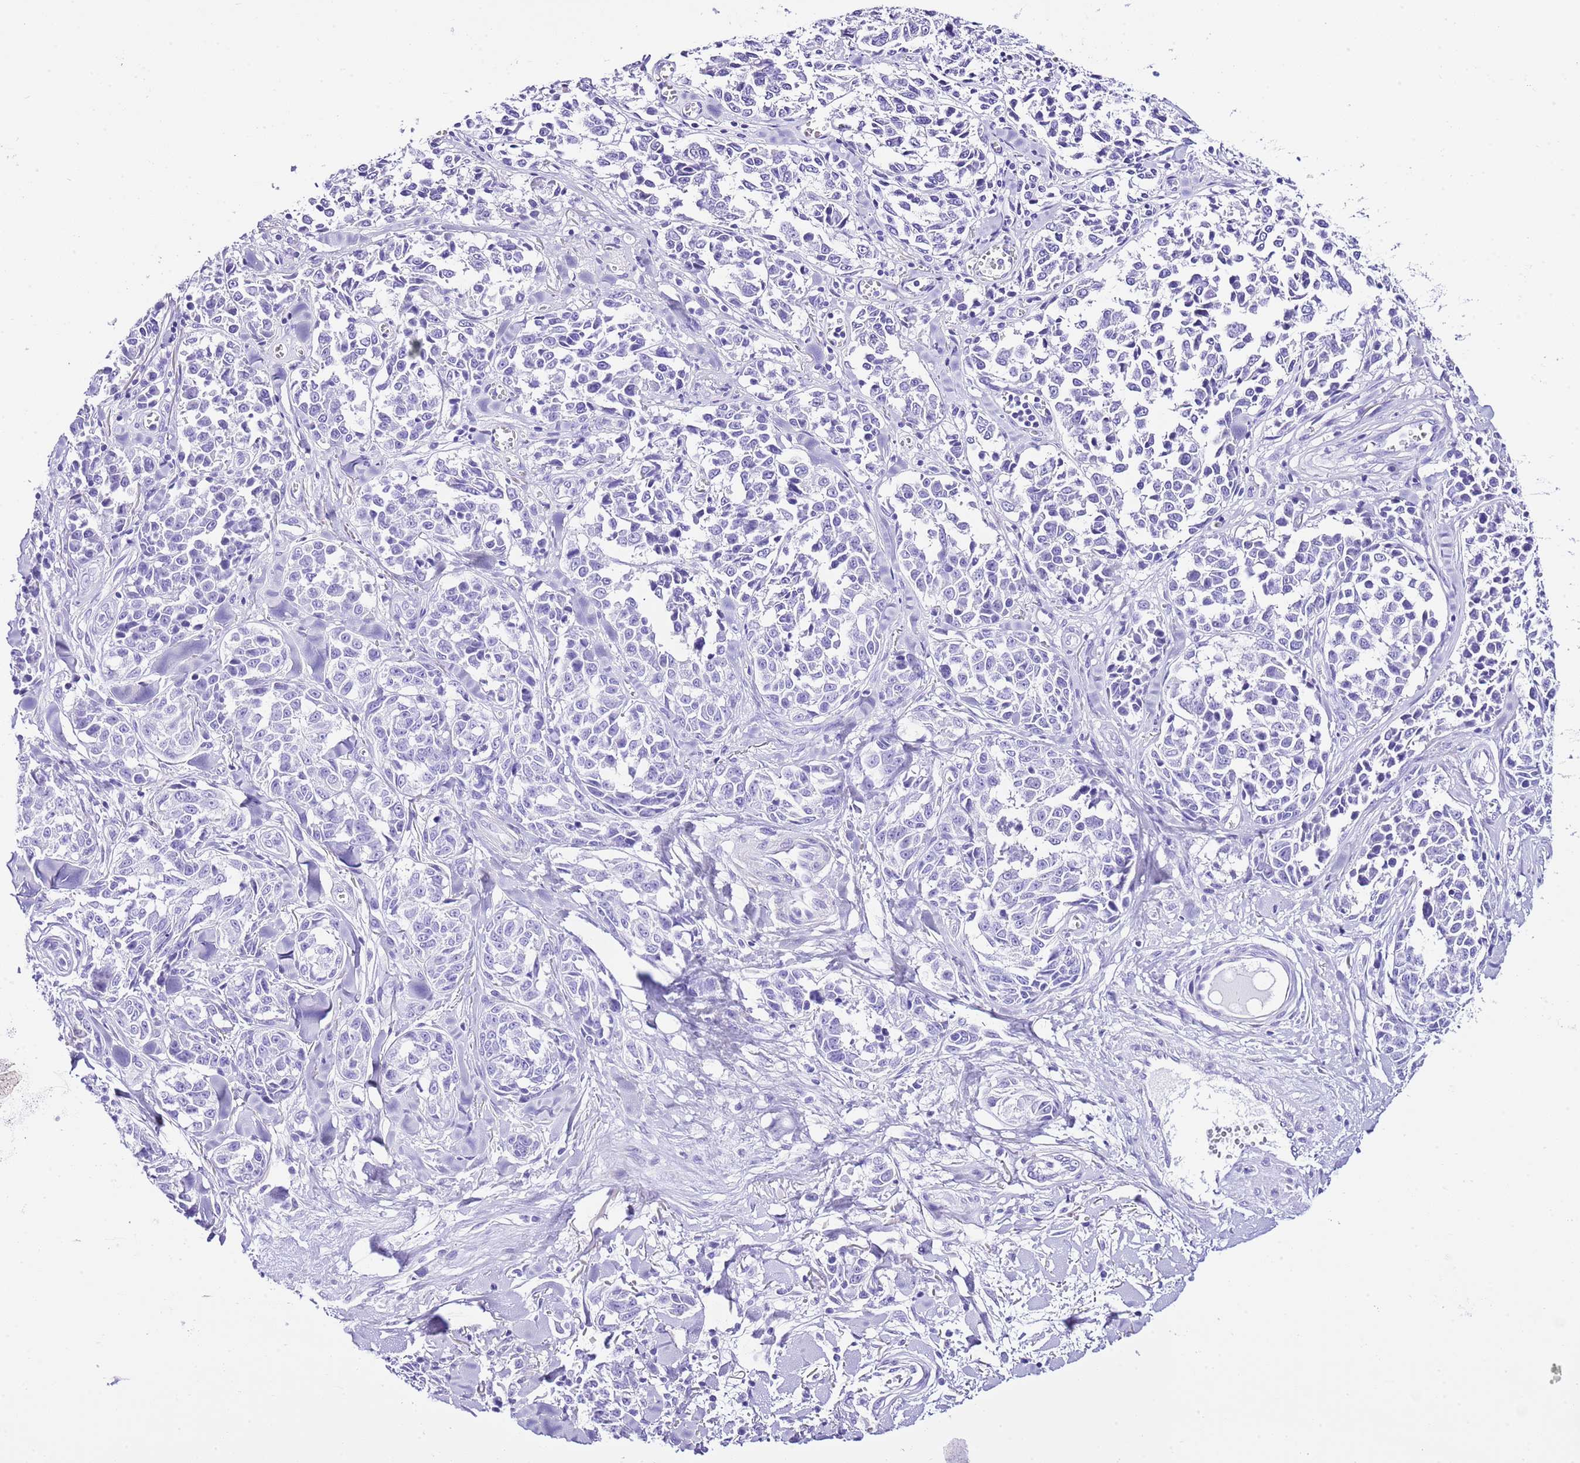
{"staining": {"intensity": "negative", "quantity": "none", "location": "none"}, "tissue": "melanoma", "cell_type": "Tumor cells", "image_type": "cancer", "snomed": [{"axis": "morphology", "description": "Malignant melanoma, NOS"}, {"axis": "topography", "description": "Skin"}], "caption": "There is no significant positivity in tumor cells of malignant melanoma. (IHC, brightfield microscopy, high magnification).", "gene": "KCNC1", "patient": {"sex": "female", "age": 64}}